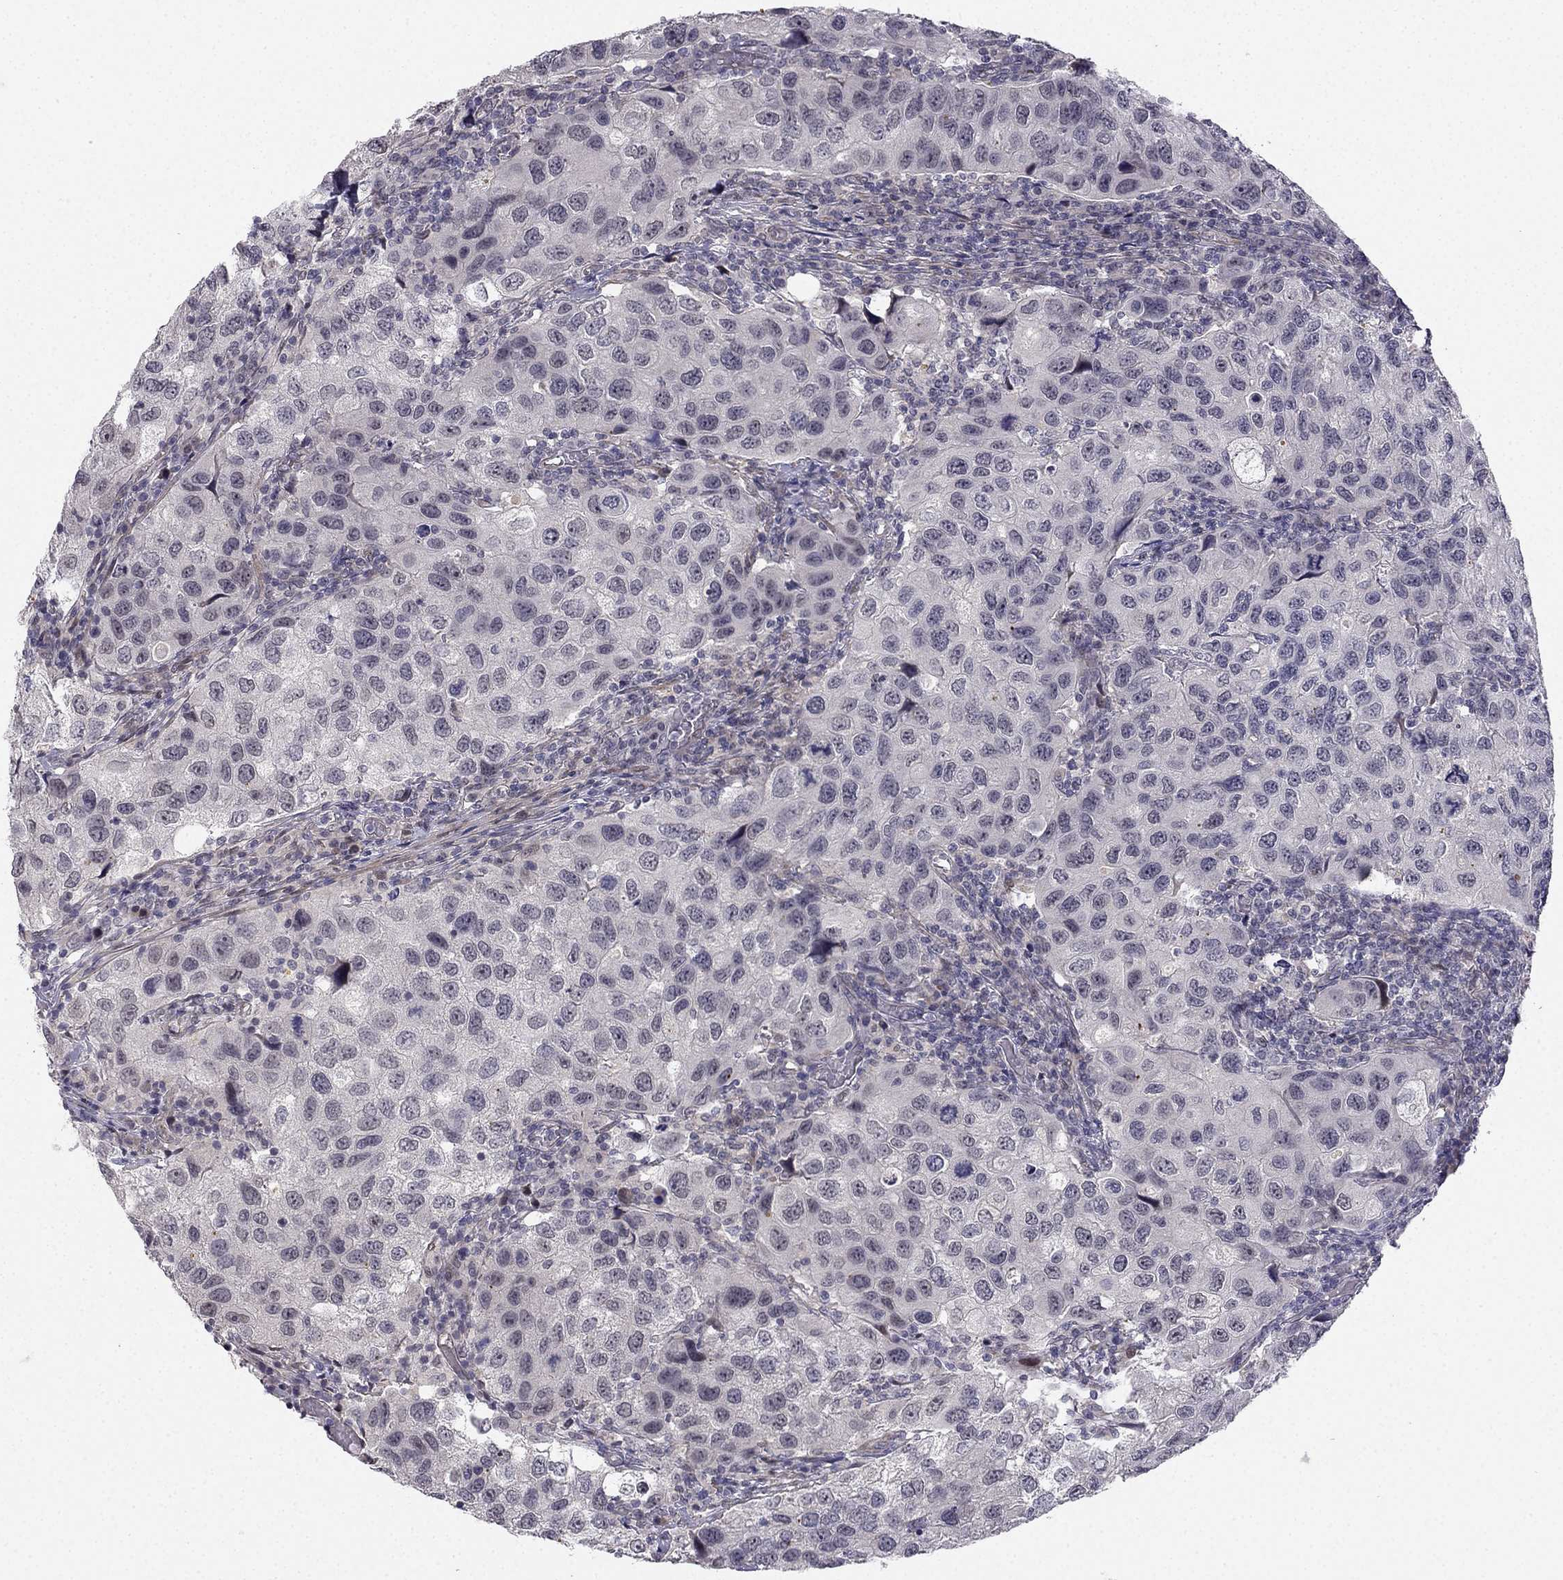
{"staining": {"intensity": "negative", "quantity": "none", "location": "none"}, "tissue": "urothelial cancer", "cell_type": "Tumor cells", "image_type": "cancer", "snomed": [{"axis": "morphology", "description": "Urothelial carcinoma, High grade"}, {"axis": "topography", "description": "Urinary bladder"}], "caption": "Immunohistochemistry (IHC) of human urothelial cancer demonstrates no positivity in tumor cells.", "gene": "CHST8", "patient": {"sex": "male", "age": 79}}